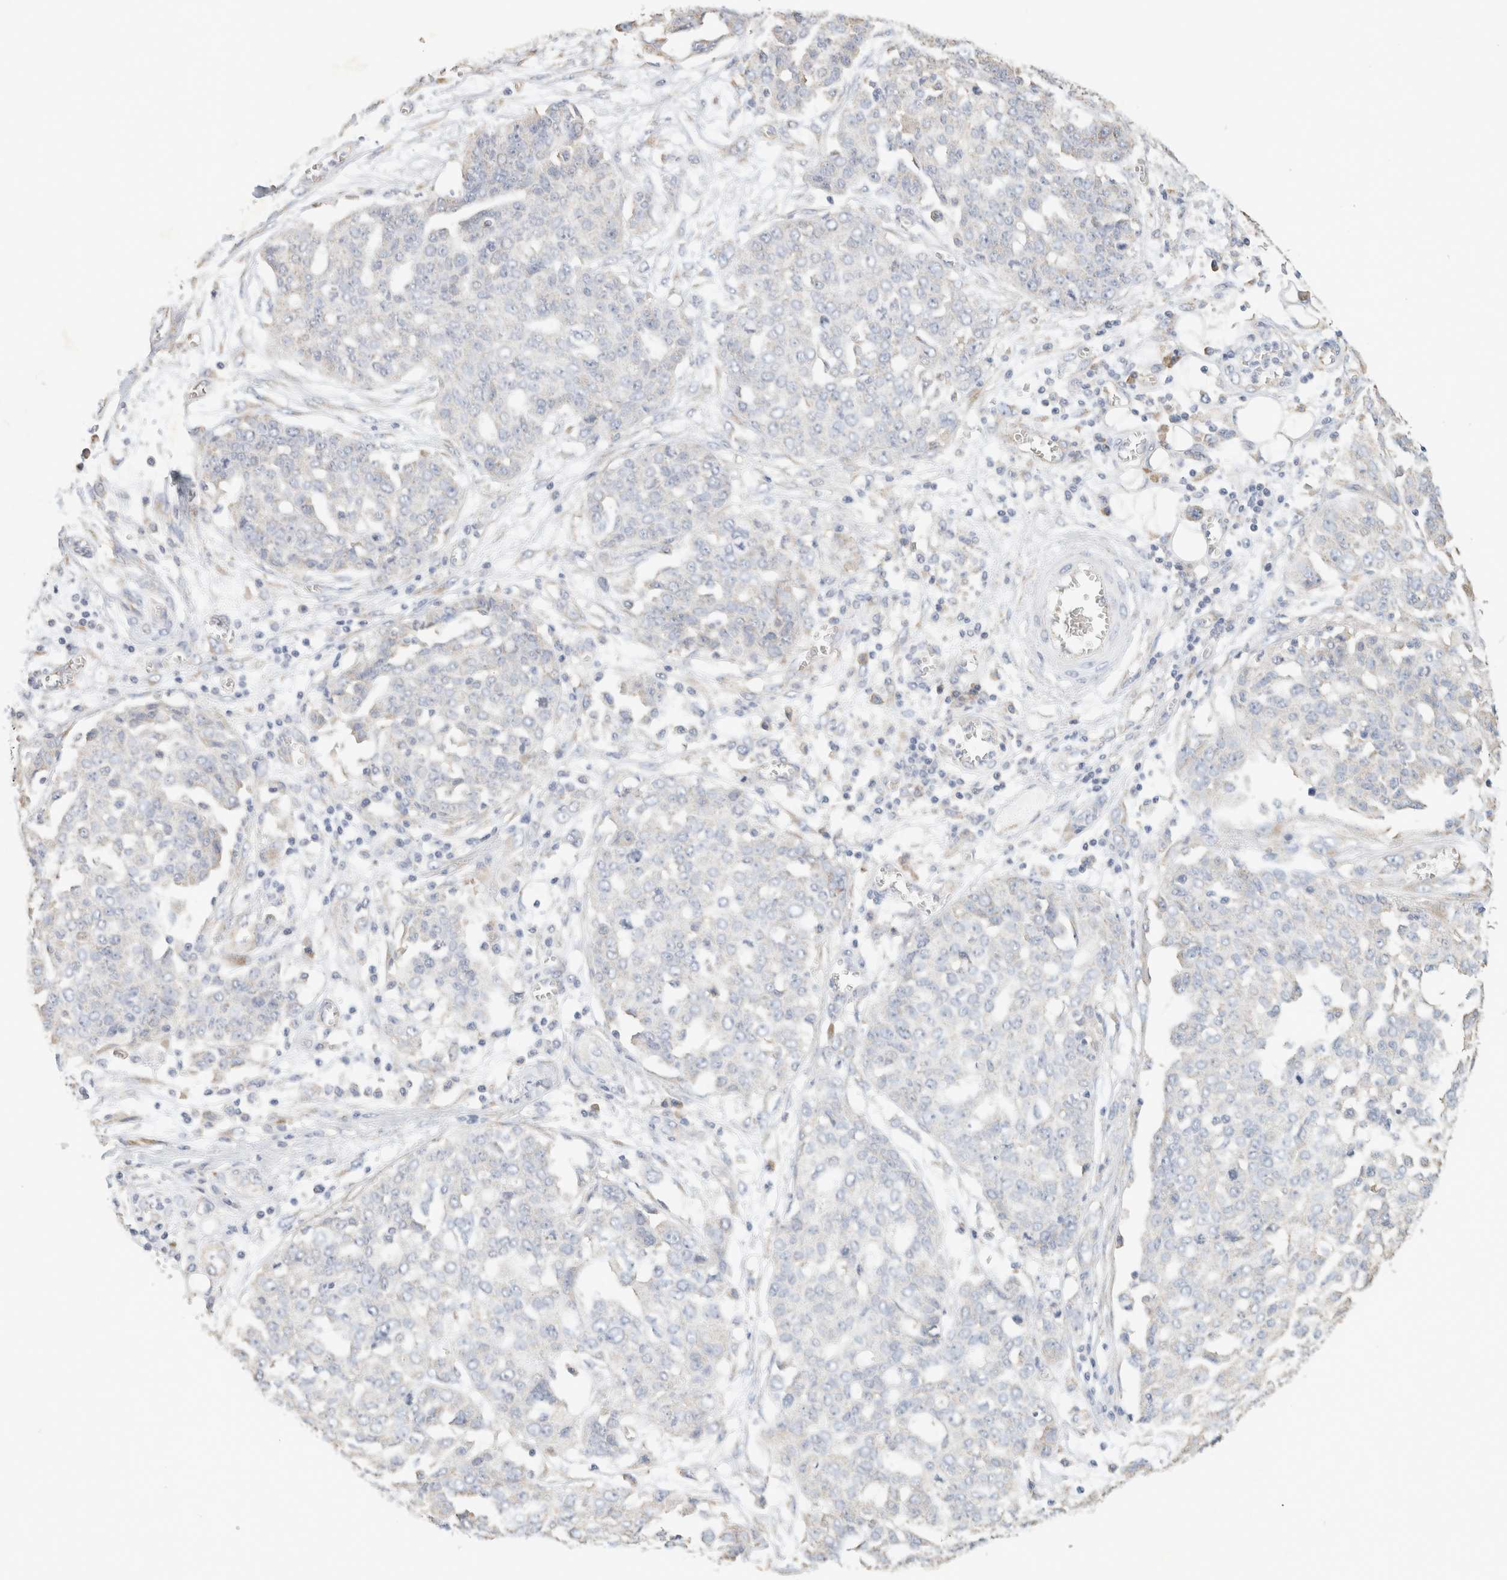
{"staining": {"intensity": "negative", "quantity": "none", "location": "none"}, "tissue": "ovarian cancer", "cell_type": "Tumor cells", "image_type": "cancer", "snomed": [{"axis": "morphology", "description": "Cystadenocarcinoma, serous, NOS"}, {"axis": "topography", "description": "Soft tissue"}, {"axis": "topography", "description": "Ovary"}], "caption": "IHC of human ovarian serous cystadenocarcinoma reveals no positivity in tumor cells. The staining was performed using DAB to visualize the protein expression in brown, while the nuclei were stained in blue with hematoxylin (Magnification: 20x).", "gene": "NEFM", "patient": {"sex": "female", "age": 57}}